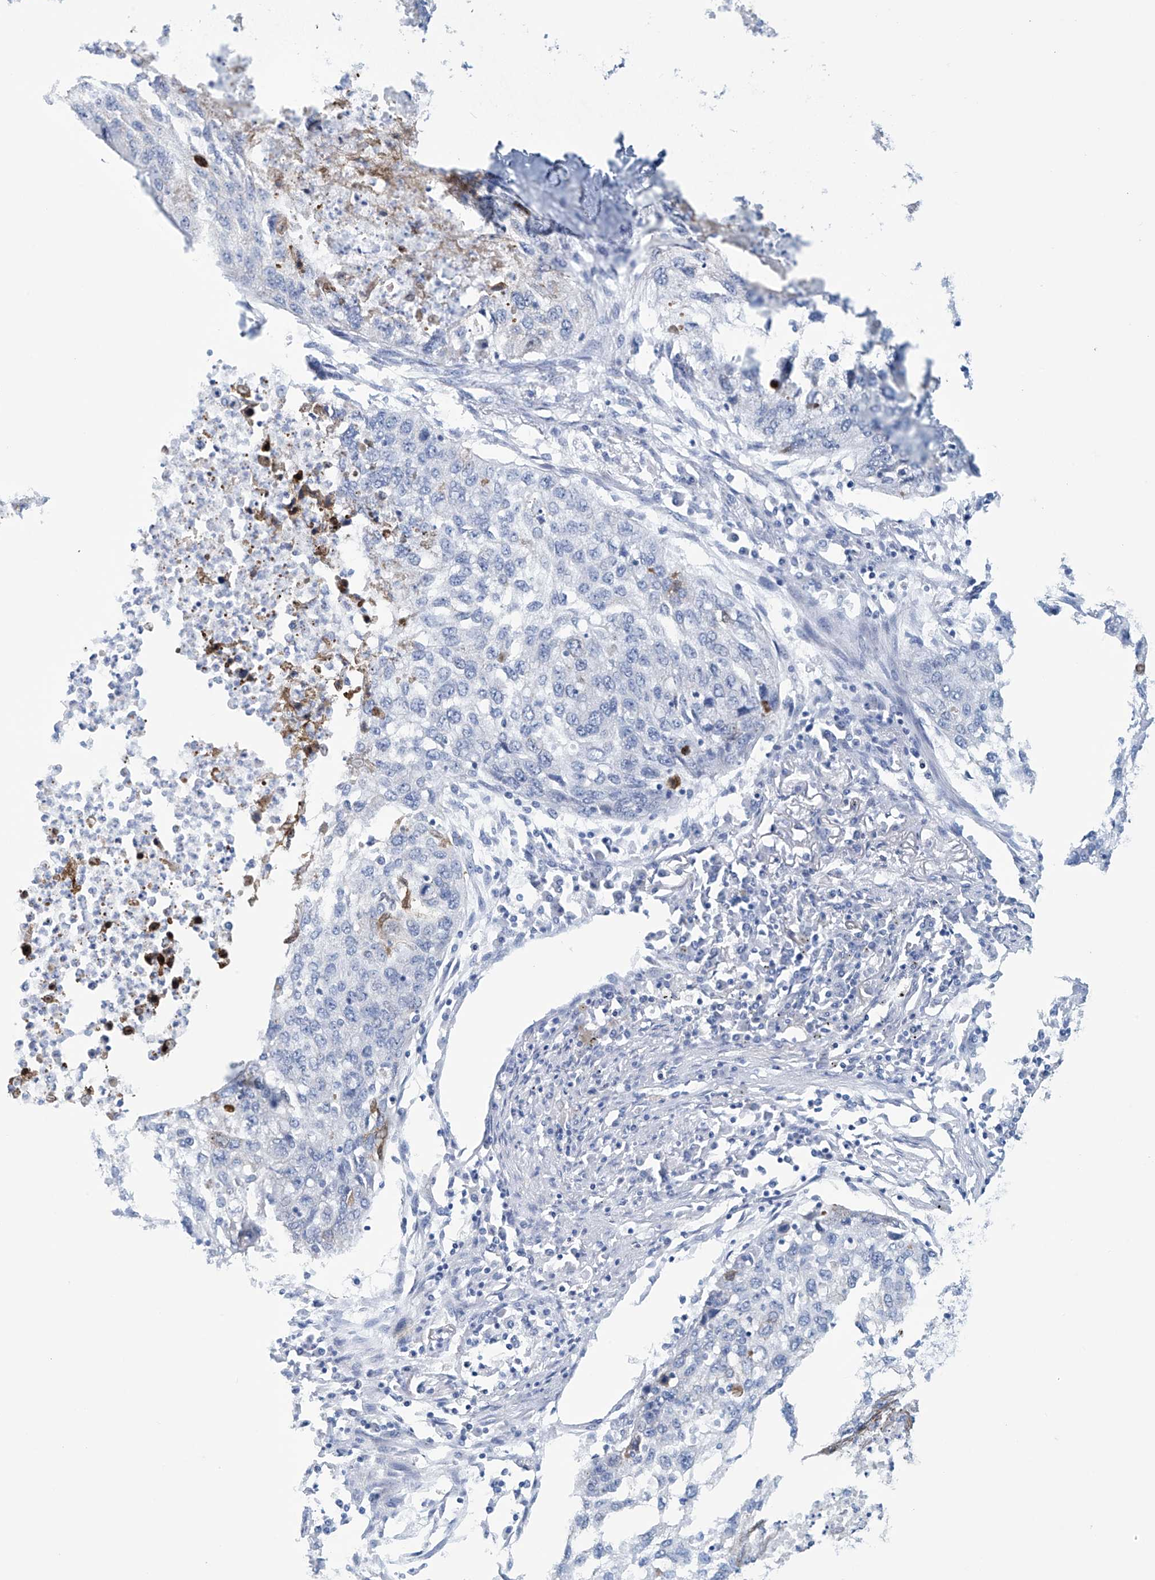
{"staining": {"intensity": "negative", "quantity": "none", "location": "none"}, "tissue": "lung cancer", "cell_type": "Tumor cells", "image_type": "cancer", "snomed": [{"axis": "morphology", "description": "Squamous cell carcinoma, NOS"}, {"axis": "topography", "description": "Lung"}], "caption": "An immunohistochemistry histopathology image of lung squamous cell carcinoma is shown. There is no staining in tumor cells of lung squamous cell carcinoma. The staining is performed using DAB brown chromogen with nuclei counter-stained in using hematoxylin.", "gene": "DSP", "patient": {"sex": "female", "age": 63}}